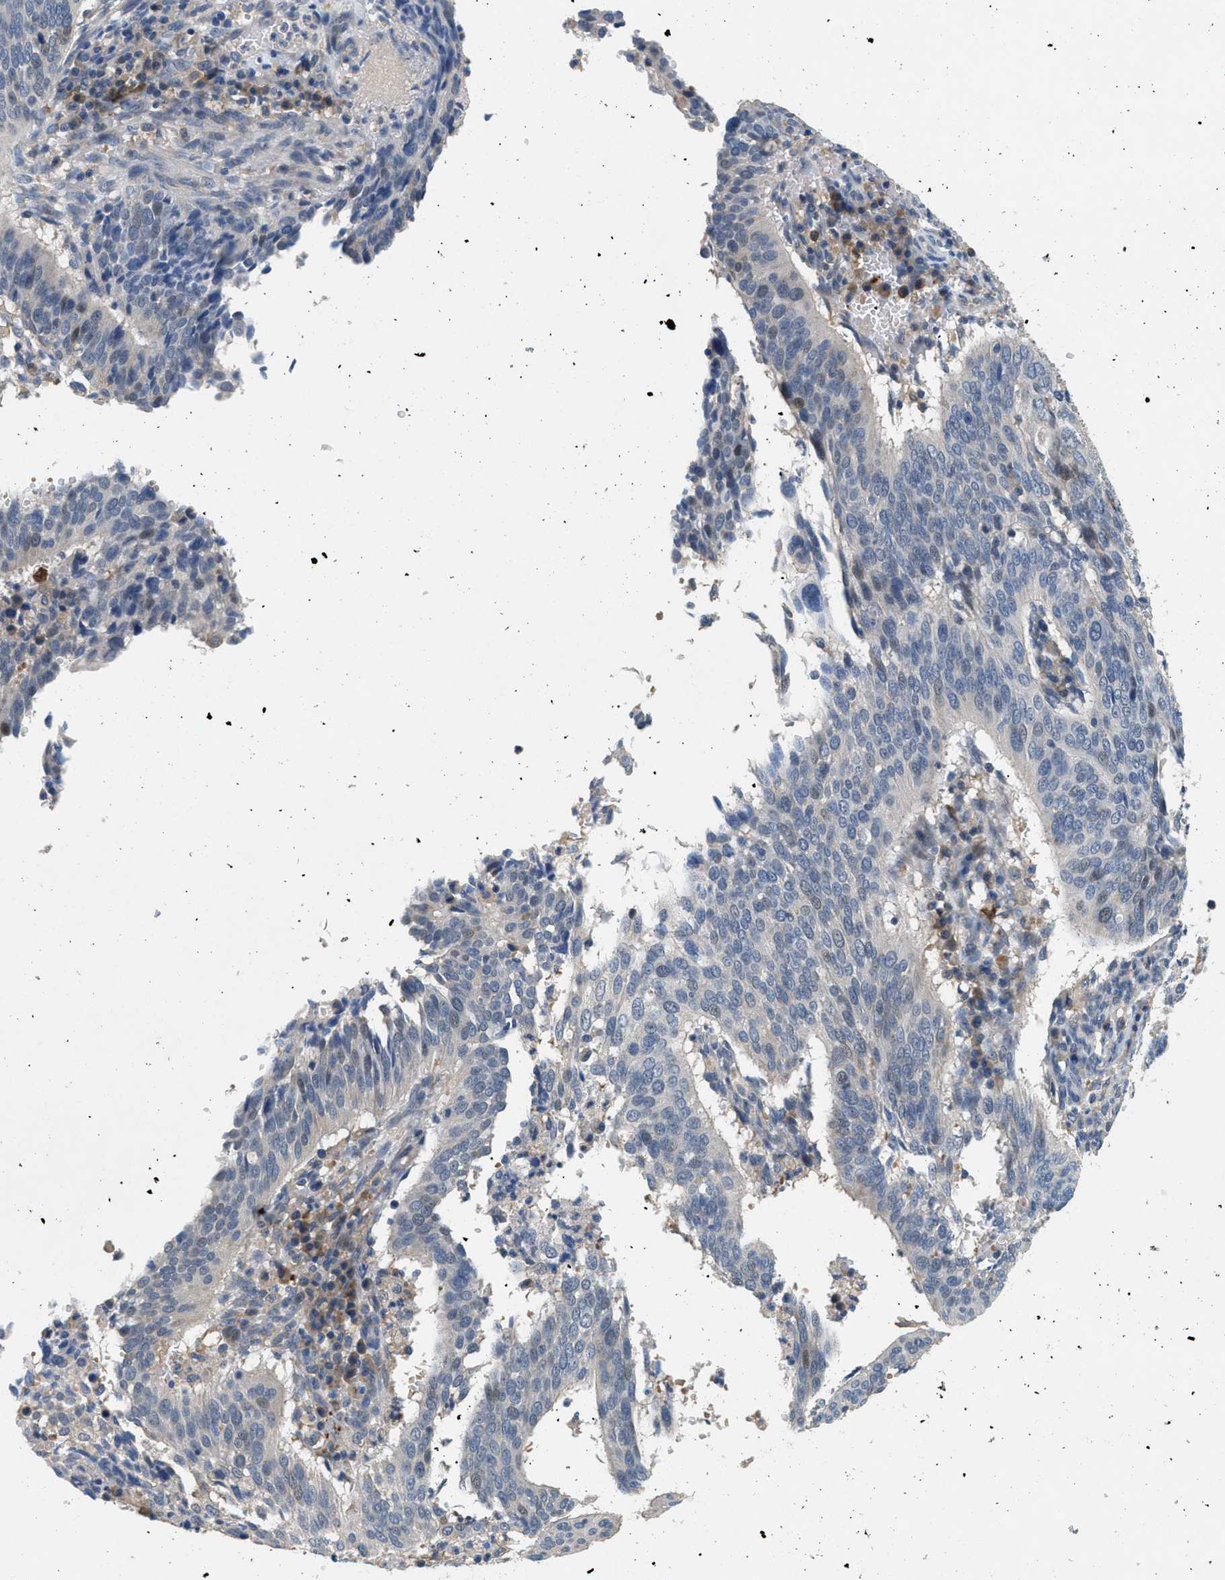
{"staining": {"intensity": "weak", "quantity": "<25%", "location": "nuclear"}, "tissue": "cervical cancer", "cell_type": "Tumor cells", "image_type": "cancer", "snomed": [{"axis": "morphology", "description": "Normal tissue, NOS"}, {"axis": "morphology", "description": "Squamous cell carcinoma, NOS"}, {"axis": "topography", "description": "Cervix"}], "caption": "IHC micrograph of neoplastic tissue: human cervical squamous cell carcinoma stained with DAB (3,3'-diaminobenzidine) displays no significant protein staining in tumor cells.", "gene": "DGKE", "patient": {"sex": "female", "age": 39}}